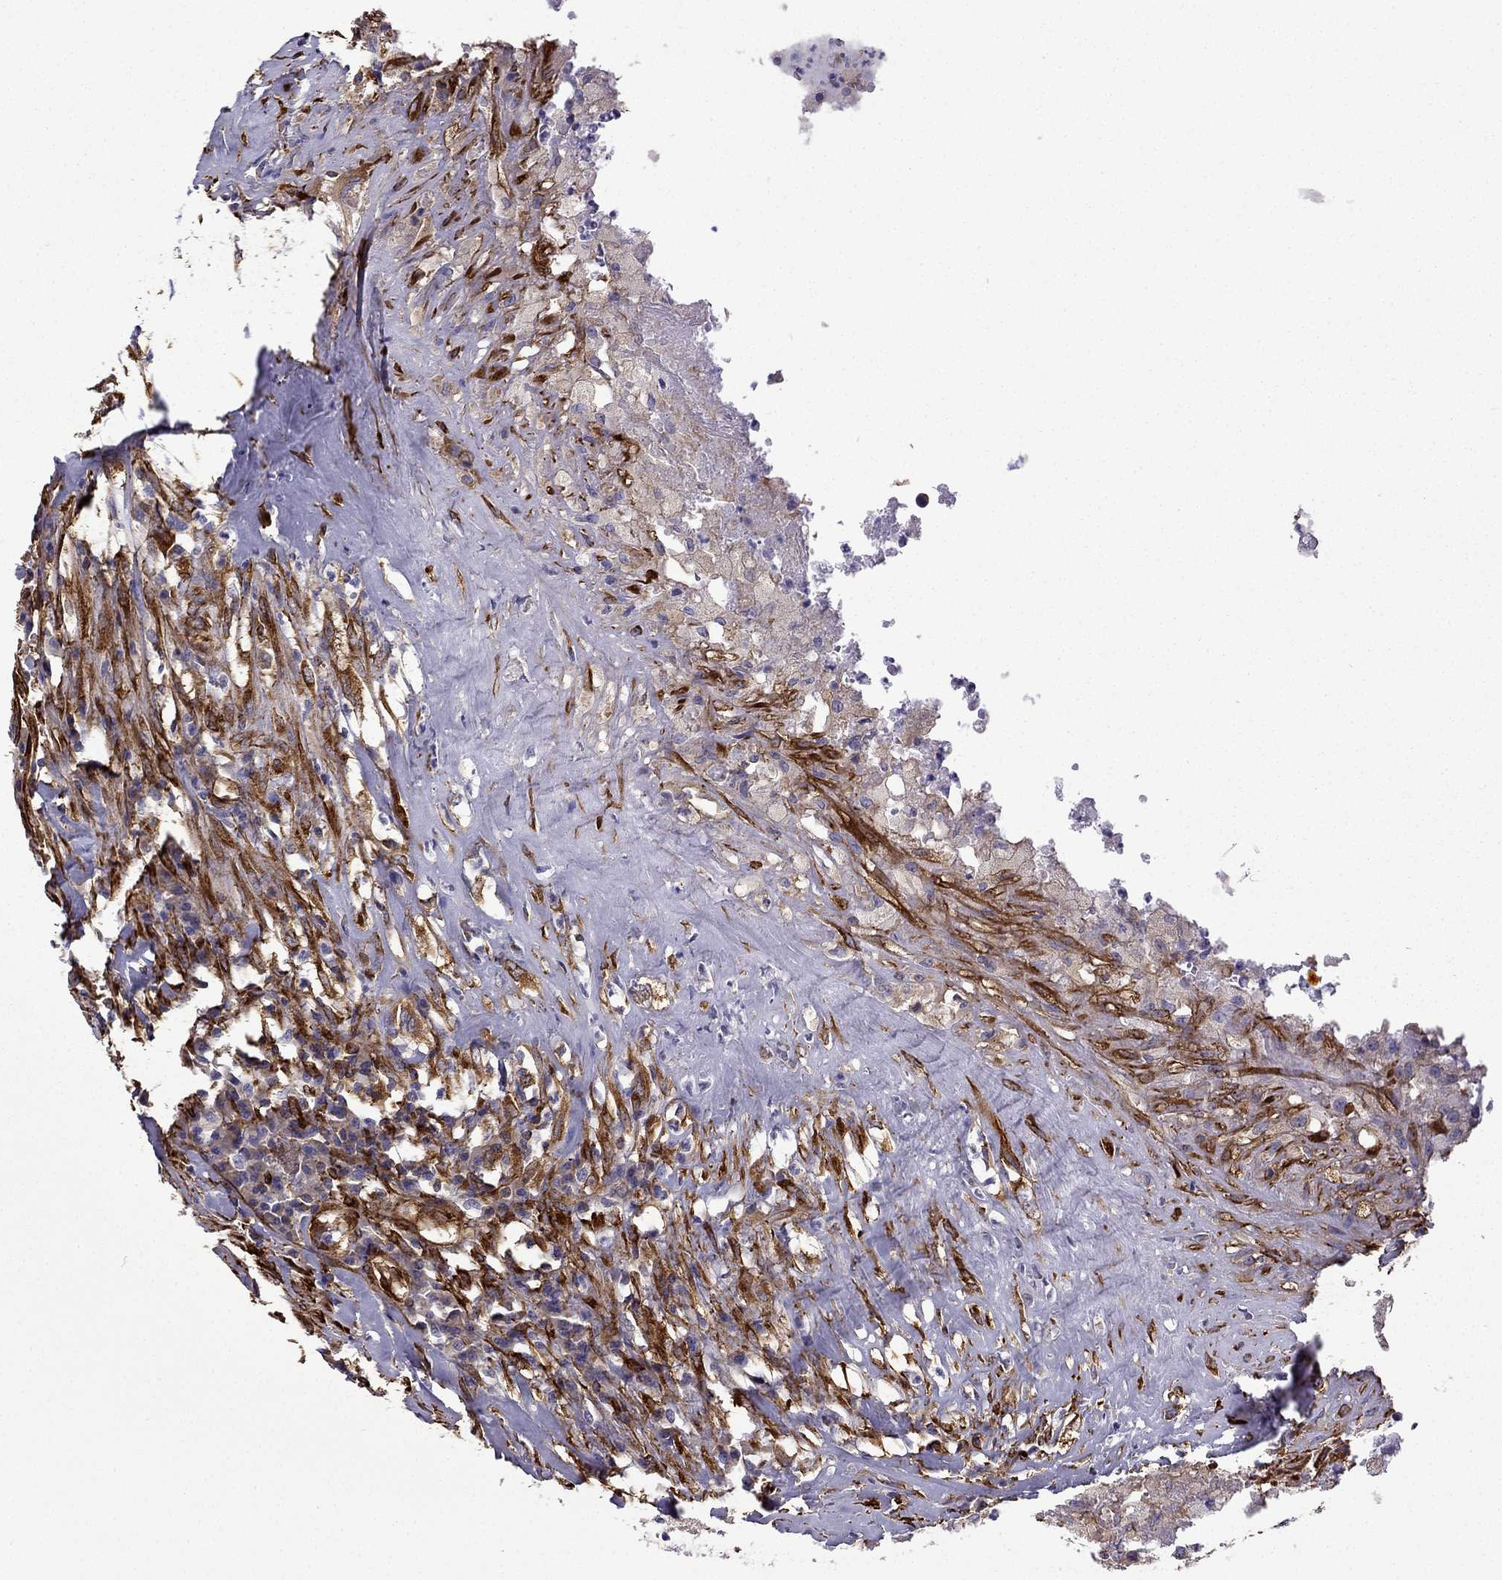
{"staining": {"intensity": "moderate", "quantity": "<25%", "location": "cytoplasmic/membranous"}, "tissue": "testis cancer", "cell_type": "Tumor cells", "image_type": "cancer", "snomed": [{"axis": "morphology", "description": "Necrosis, NOS"}, {"axis": "morphology", "description": "Carcinoma, Embryonal, NOS"}, {"axis": "topography", "description": "Testis"}], "caption": "High-magnification brightfield microscopy of embryonal carcinoma (testis) stained with DAB (brown) and counterstained with hematoxylin (blue). tumor cells exhibit moderate cytoplasmic/membranous staining is identified in approximately<25% of cells.", "gene": "MAP4", "patient": {"sex": "male", "age": 19}}